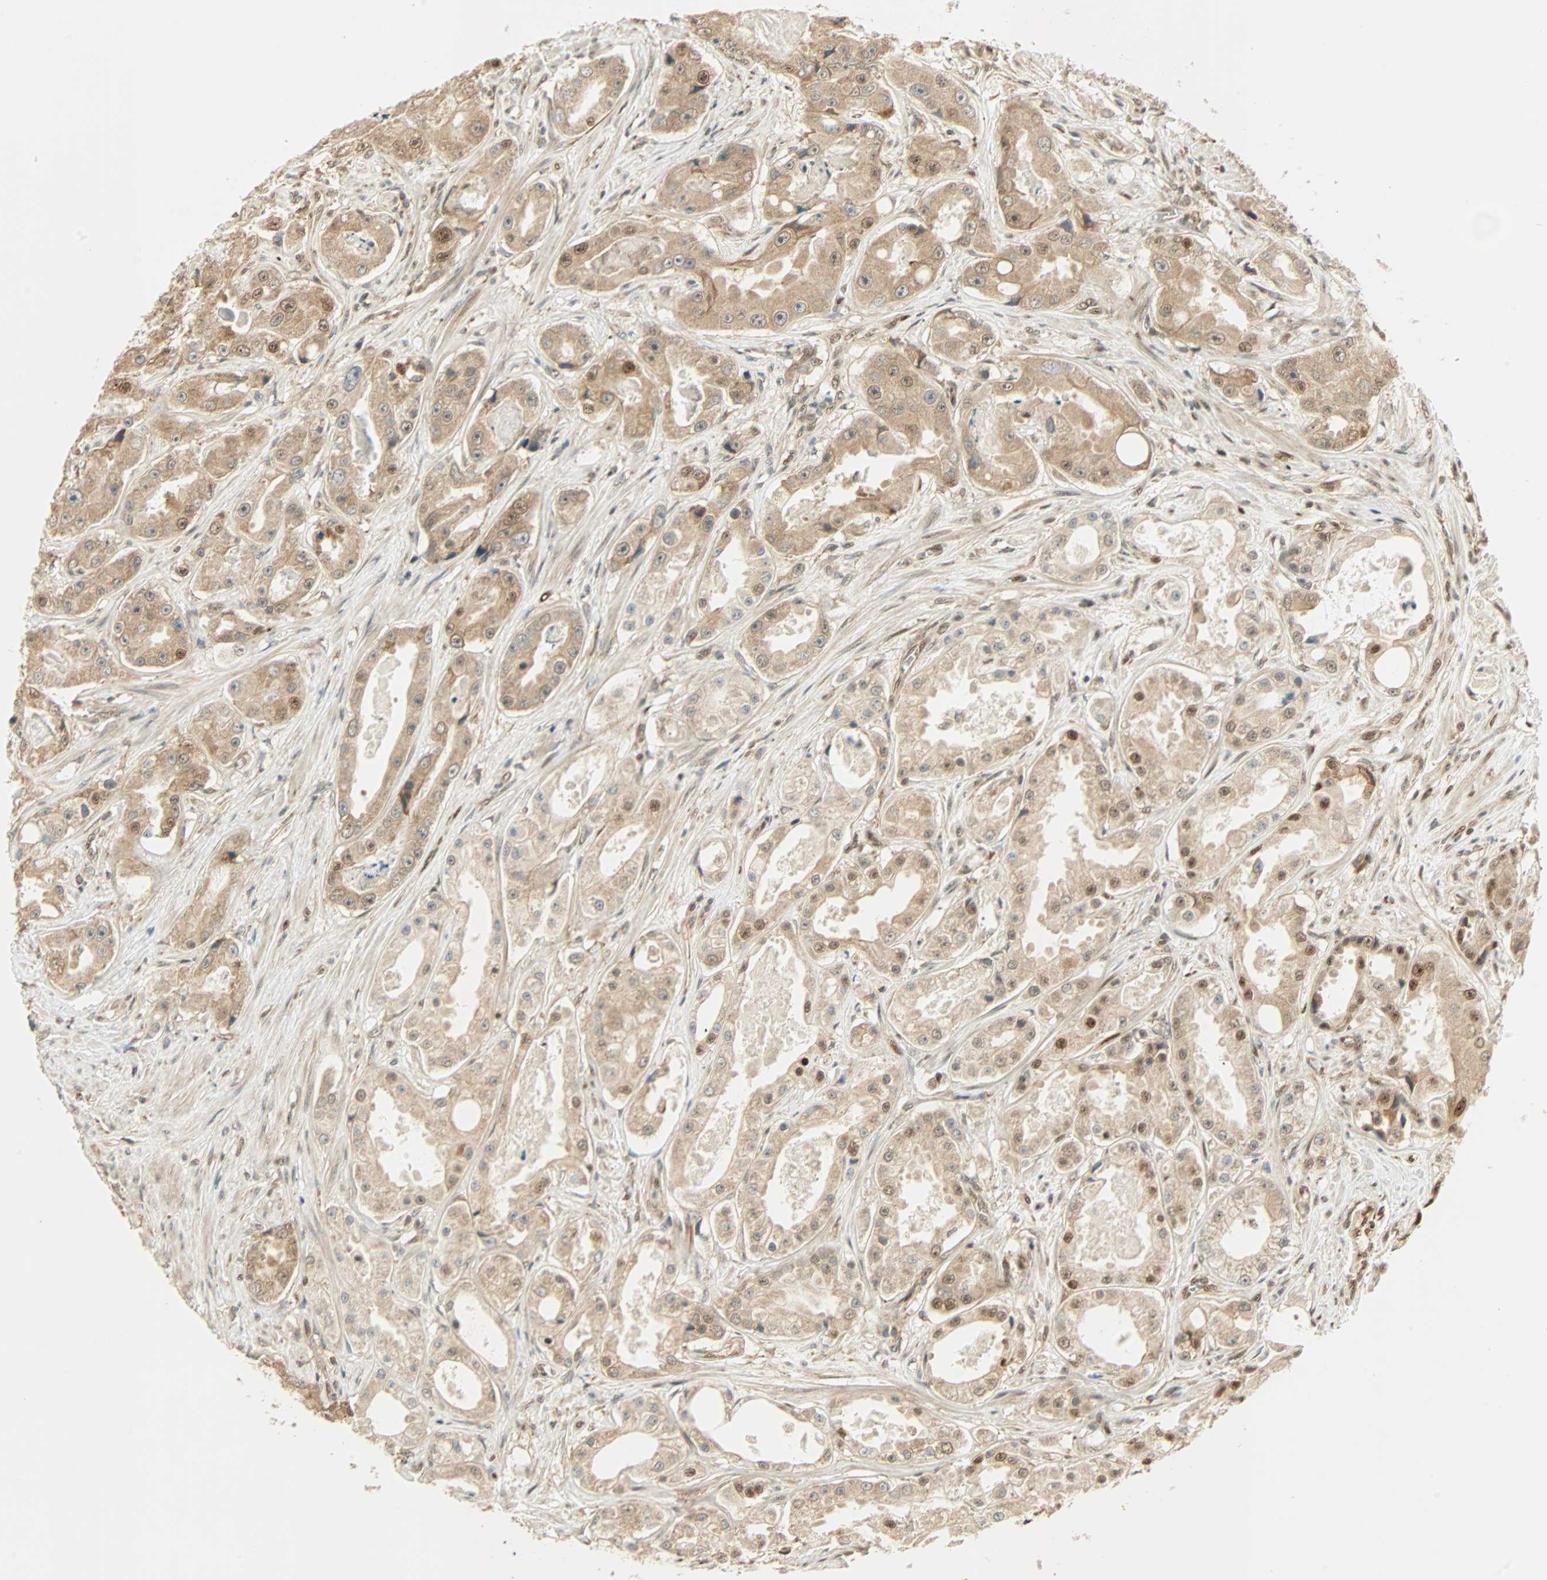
{"staining": {"intensity": "moderate", "quantity": ">75%", "location": "cytoplasmic/membranous,nuclear"}, "tissue": "prostate cancer", "cell_type": "Tumor cells", "image_type": "cancer", "snomed": [{"axis": "morphology", "description": "Adenocarcinoma, High grade"}, {"axis": "topography", "description": "Prostate"}], "caption": "Protein expression analysis of high-grade adenocarcinoma (prostate) demonstrates moderate cytoplasmic/membranous and nuclear expression in approximately >75% of tumor cells.", "gene": "PNPLA6", "patient": {"sex": "male", "age": 73}}